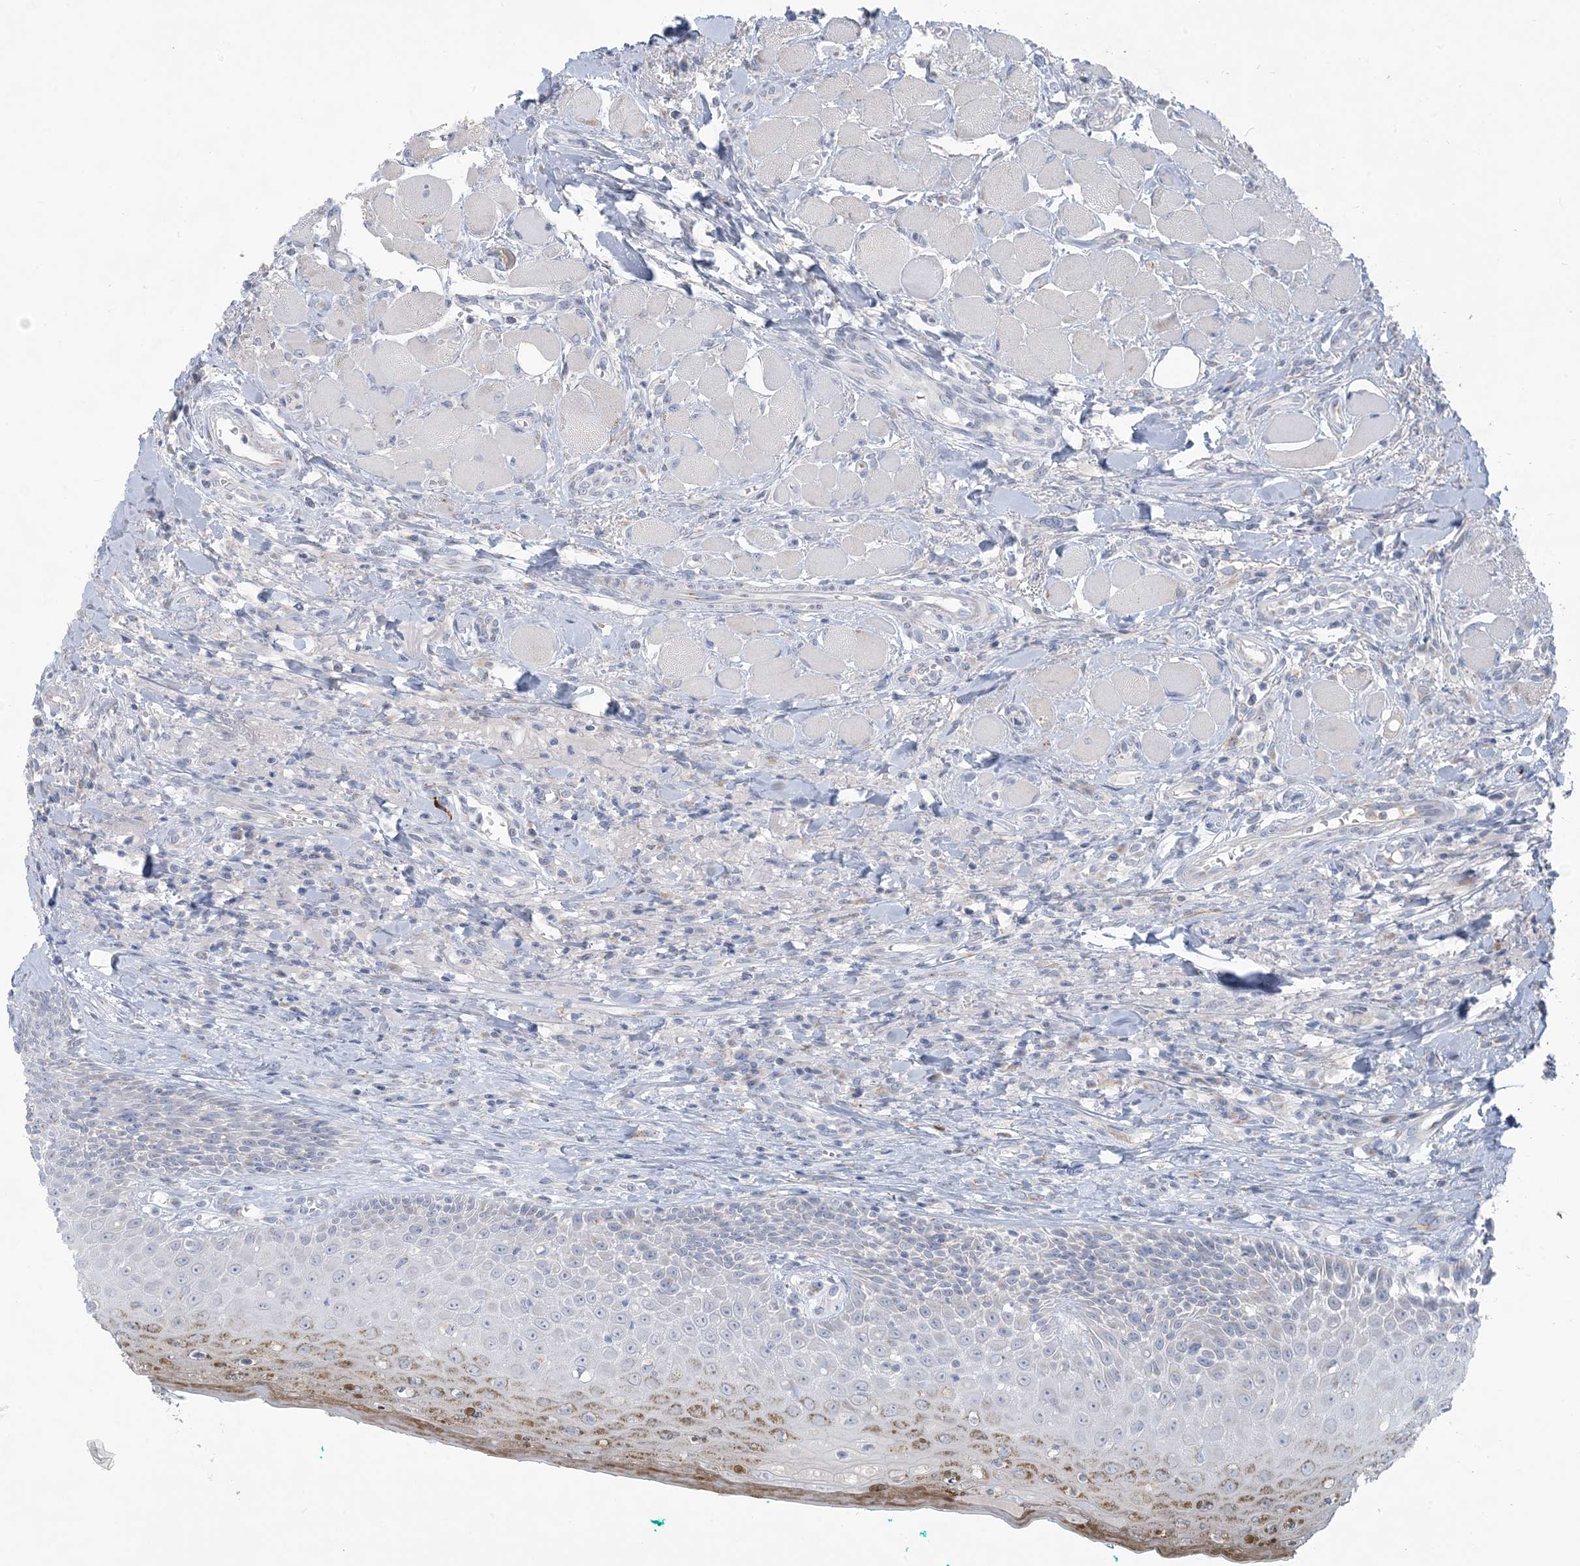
{"staining": {"intensity": "moderate", "quantity": "<25%", "location": "cytoplasmic/membranous"}, "tissue": "oral mucosa", "cell_type": "Squamous epithelial cells", "image_type": "normal", "snomed": [{"axis": "morphology", "description": "Normal tissue, NOS"}, {"axis": "topography", "description": "Oral tissue"}], "caption": "The immunohistochemical stain shows moderate cytoplasmic/membranous staining in squamous epithelial cells of benign oral mucosa.", "gene": "SCML1", "patient": {"sex": "female", "age": 70}}